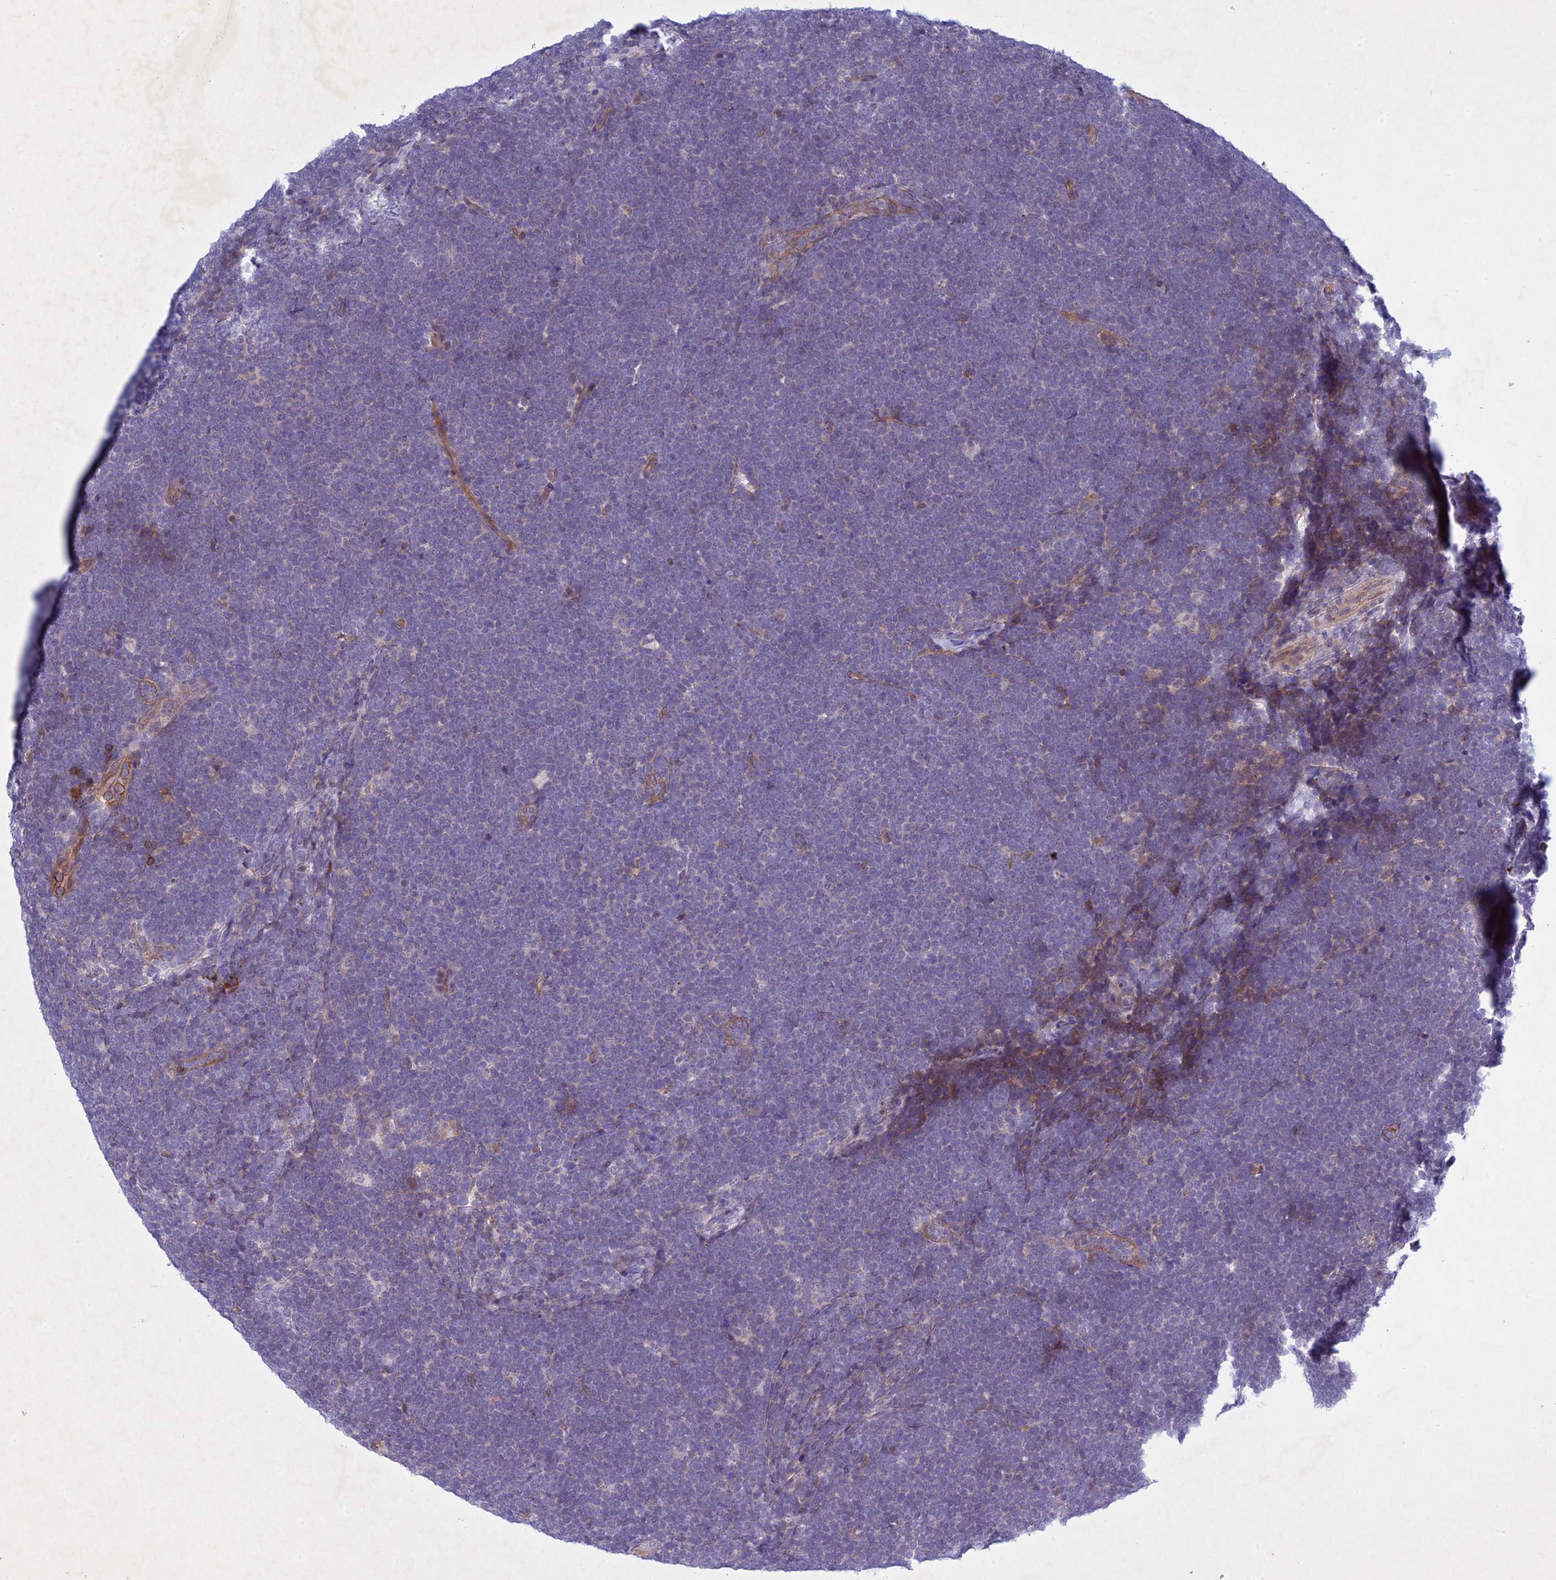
{"staining": {"intensity": "negative", "quantity": "none", "location": "none"}, "tissue": "lymphoma", "cell_type": "Tumor cells", "image_type": "cancer", "snomed": [{"axis": "morphology", "description": "Malignant lymphoma, non-Hodgkin's type, High grade"}, {"axis": "topography", "description": "Lymph node"}], "caption": "Malignant lymphoma, non-Hodgkin's type (high-grade) stained for a protein using immunohistochemistry shows no positivity tumor cells.", "gene": "PTHLH", "patient": {"sex": "male", "age": 13}}